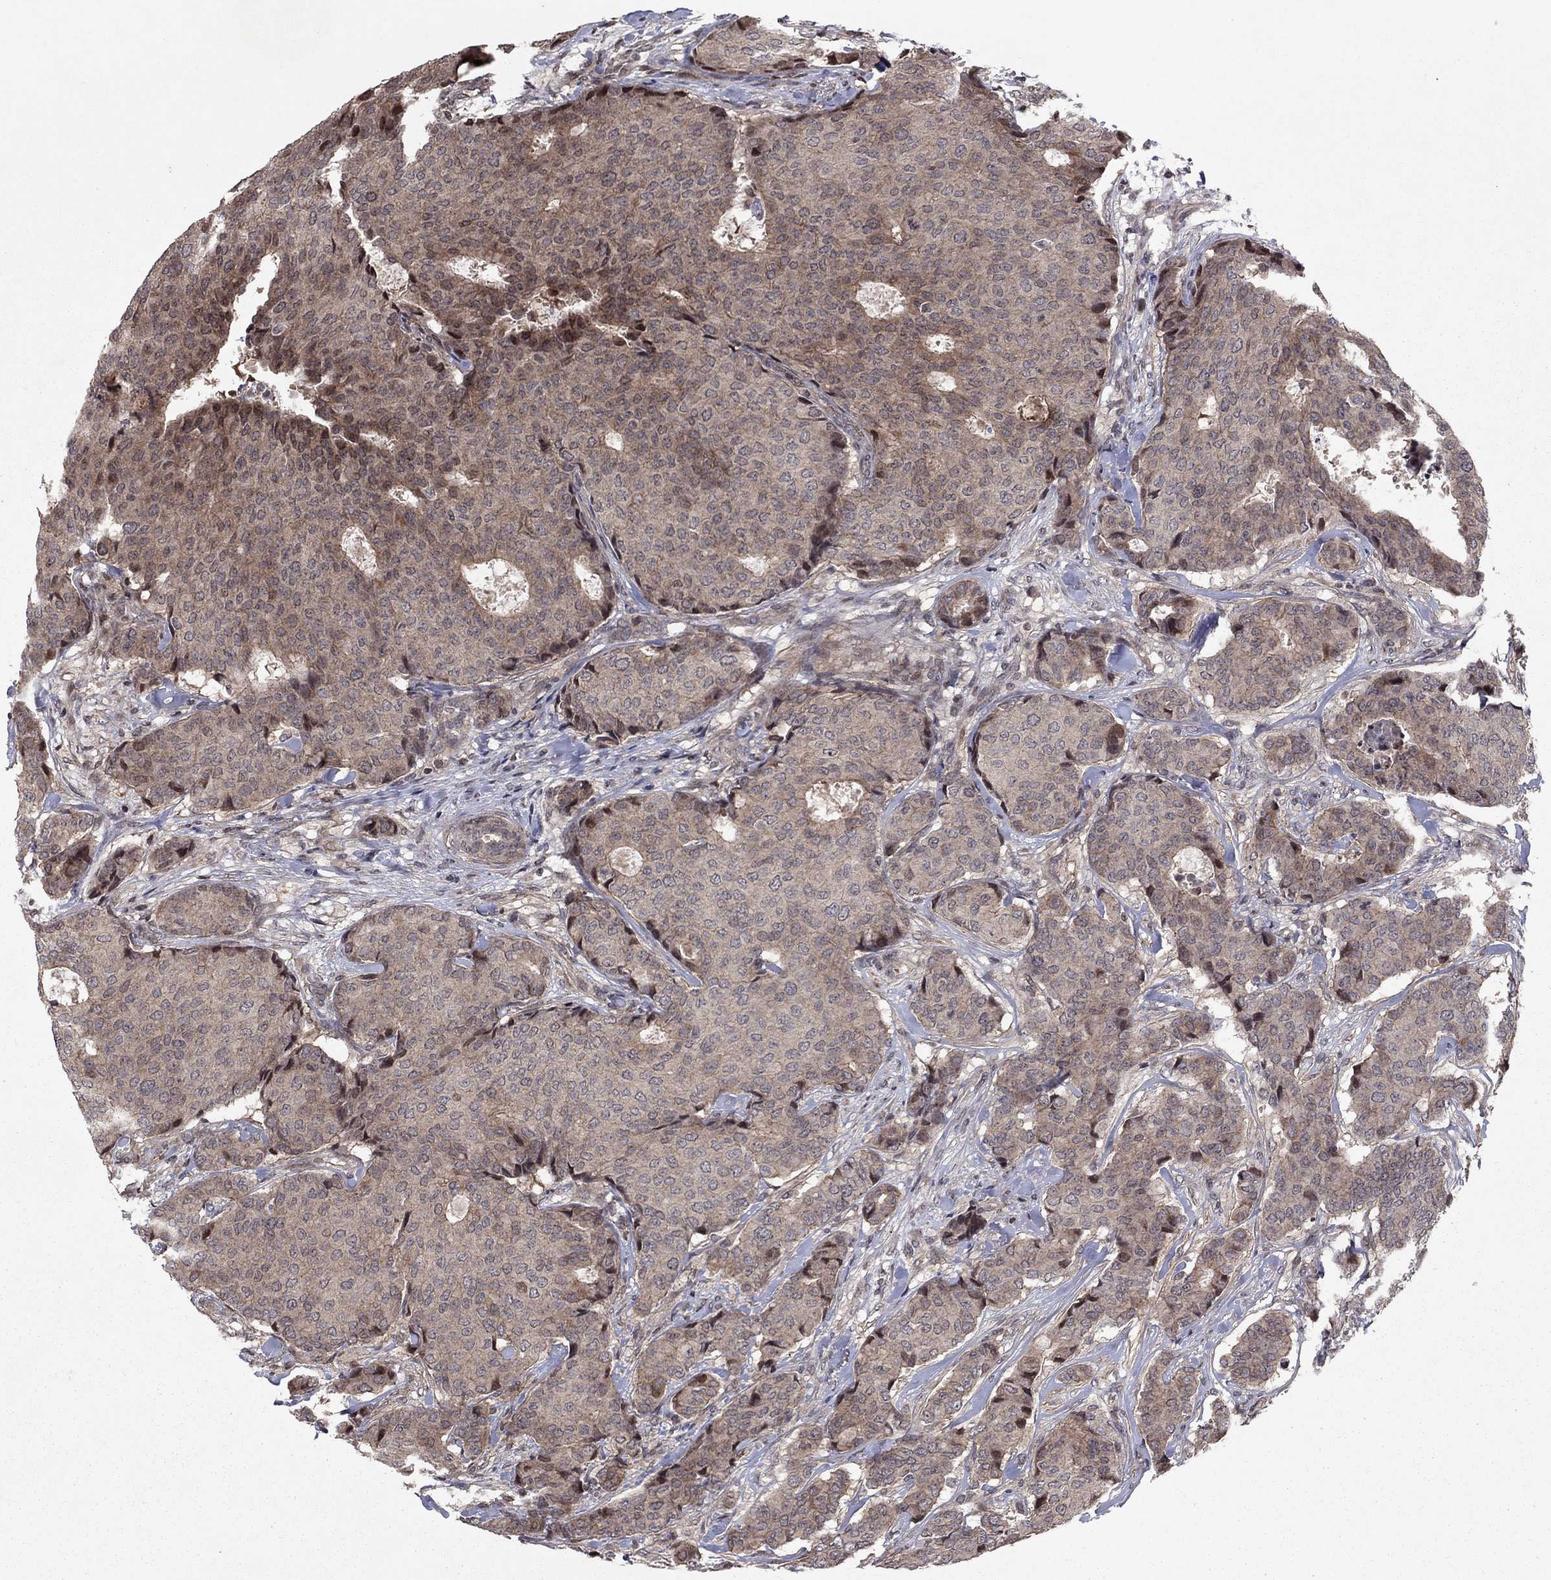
{"staining": {"intensity": "weak", "quantity": "25%-75%", "location": "cytoplasmic/membranous"}, "tissue": "breast cancer", "cell_type": "Tumor cells", "image_type": "cancer", "snomed": [{"axis": "morphology", "description": "Duct carcinoma"}, {"axis": "topography", "description": "Breast"}], "caption": "A photomicrograph of breast cancer stained for a protein demonstrates weak cytoplasmic/membranous brown staining in tumor cells. (DAB = brown stain, brightfield microscopy at high magnification).", "gene": "SORBS1", "patient": {"sex": "female", "age": 75}}